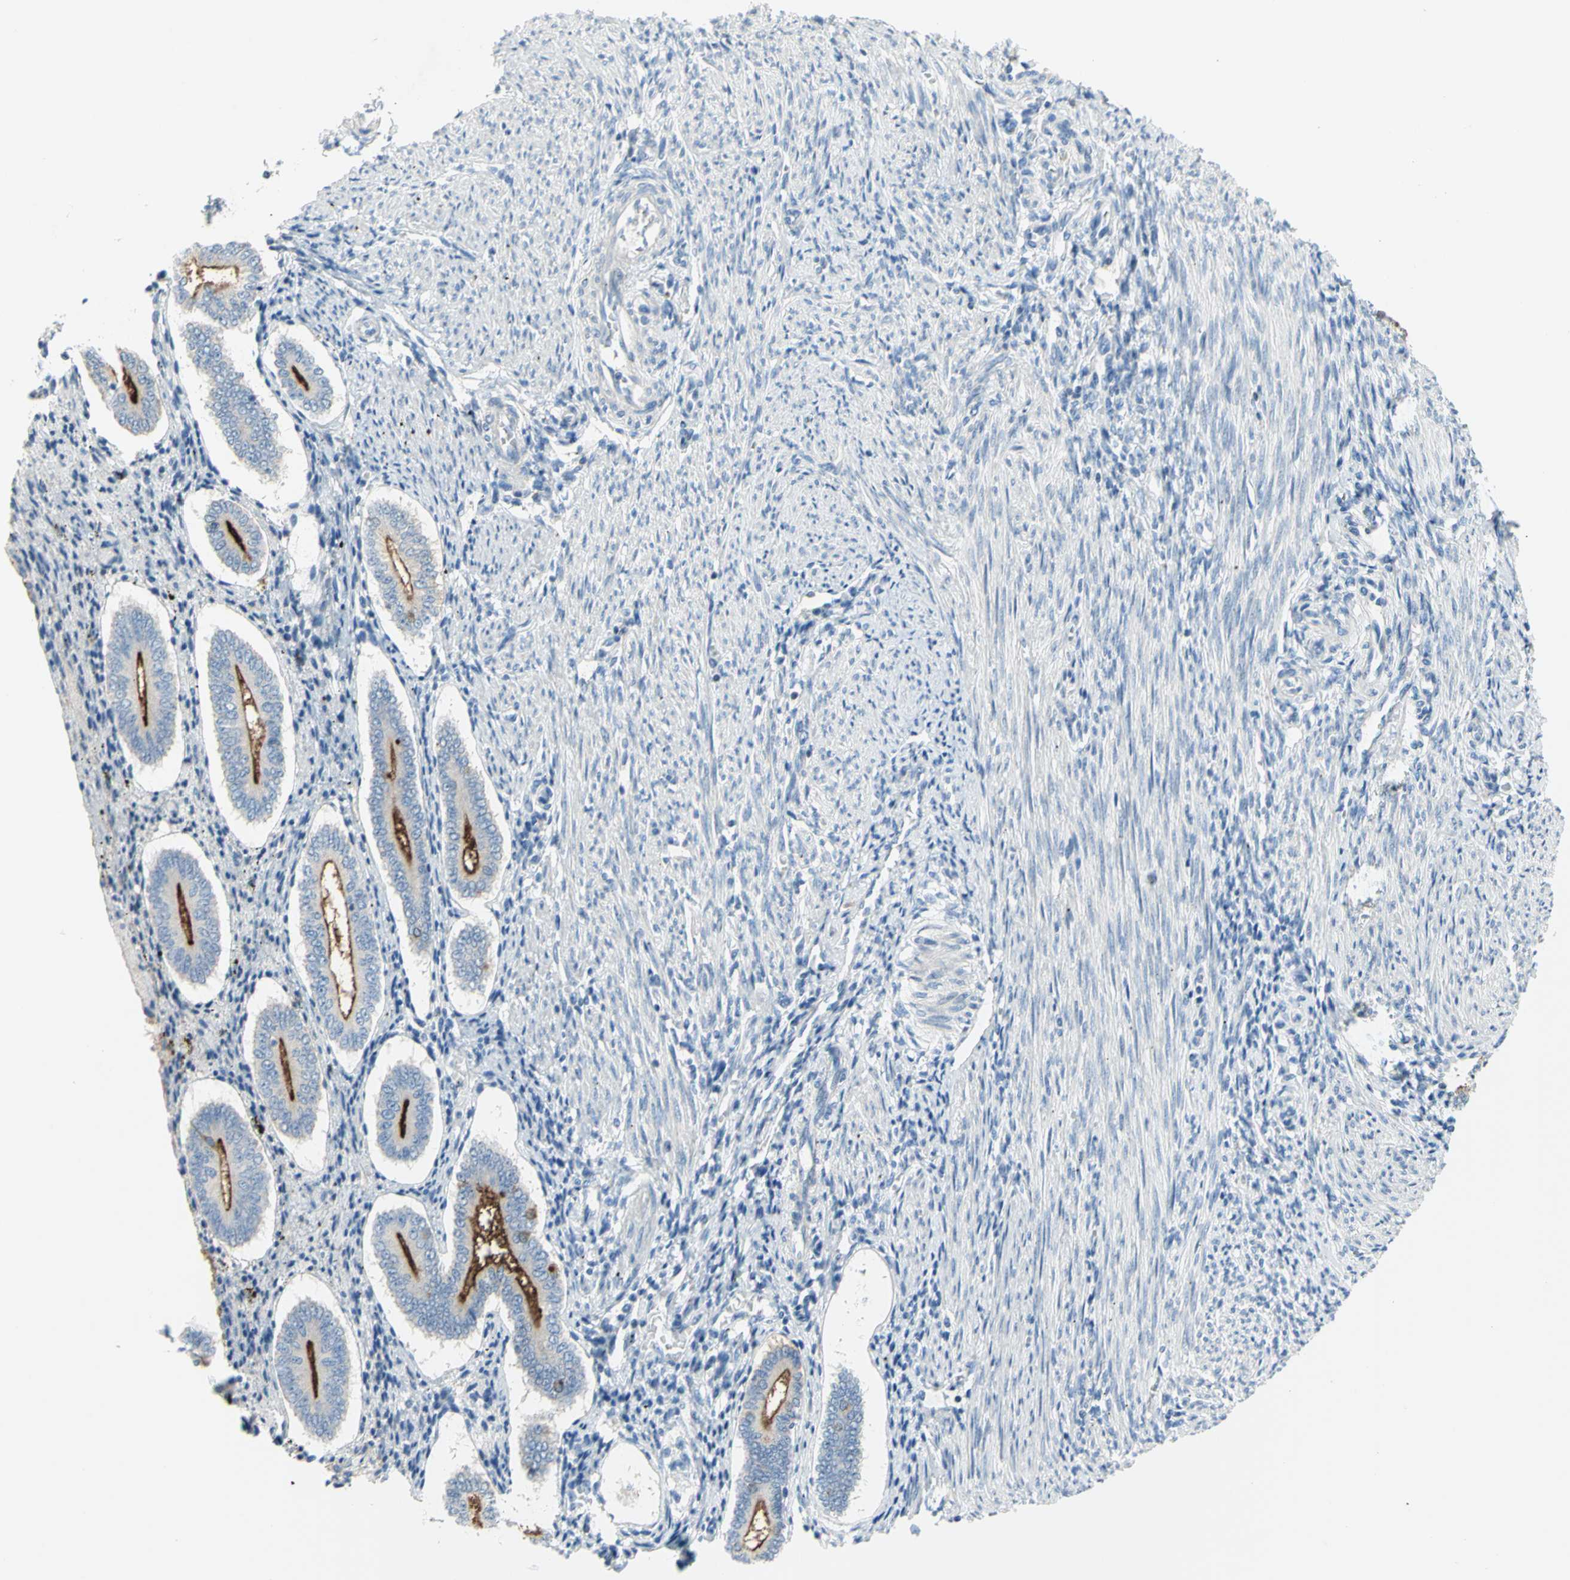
{"staining": {"intensity": "negative", "quantity": "none", "location": "none"}, "tissue": "endometrium", "cell_type": "Cells in endometrial stroma", "image_type": "normal", "snomed": [{"axis": "morphology", "description": "Normal tissue, NOS"}, {"axis": "topography", "description": "Endometrium"}], "caption": "Immunohistochemistry (IHC) histopathology image of normal endometrium: endometrium stained with DAB displays no significant protein staining in cells in endometrial stroma. The staining is performed using DAB brown chromogen with nuclei counter-stained in using hematoxylin.", "gene": "MUC1", "patient": {"sex": "female", "age": 42}}